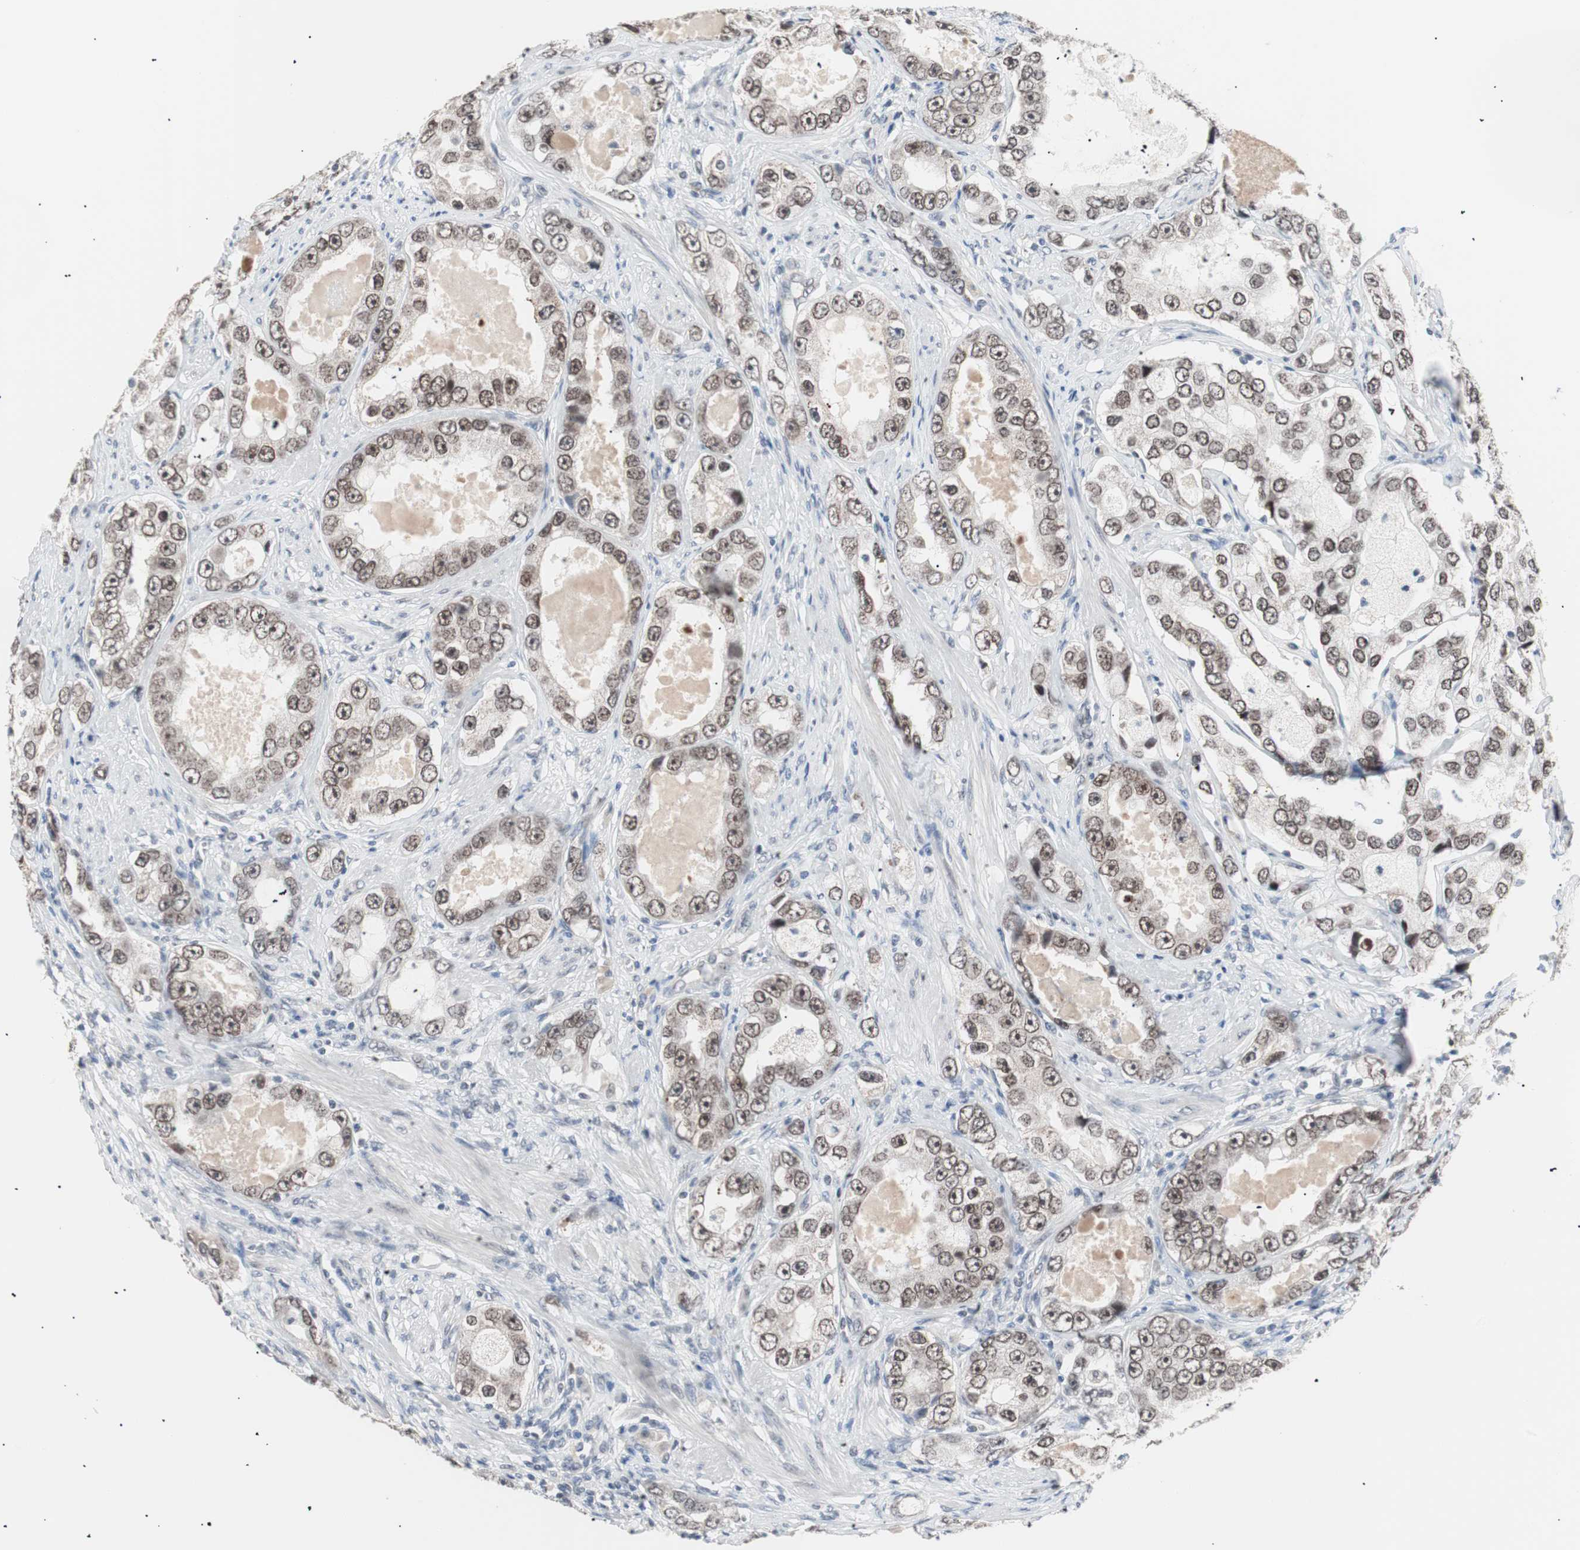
{"staining": {"intensity": "moderate", "quantity": ">75%", "location": "nuclear"}, "tissue": "prostate cancer", "cell_type": "Tumor cells", "image_type": "cancer", "snomed": [{"axis": "morphology", "description": "Adenocarcinoma, High grade"}, {"axis": "topography", "description": "Prostate"}], "caption": "An image showing moderate nuclear expression in about >75% of tumor cells in prostate high-grade adenocarcinoma, as visualized by brown immunohistochemical staining.", "gene": "LIG3", "patient": {"sex": "male", "age": 63}}